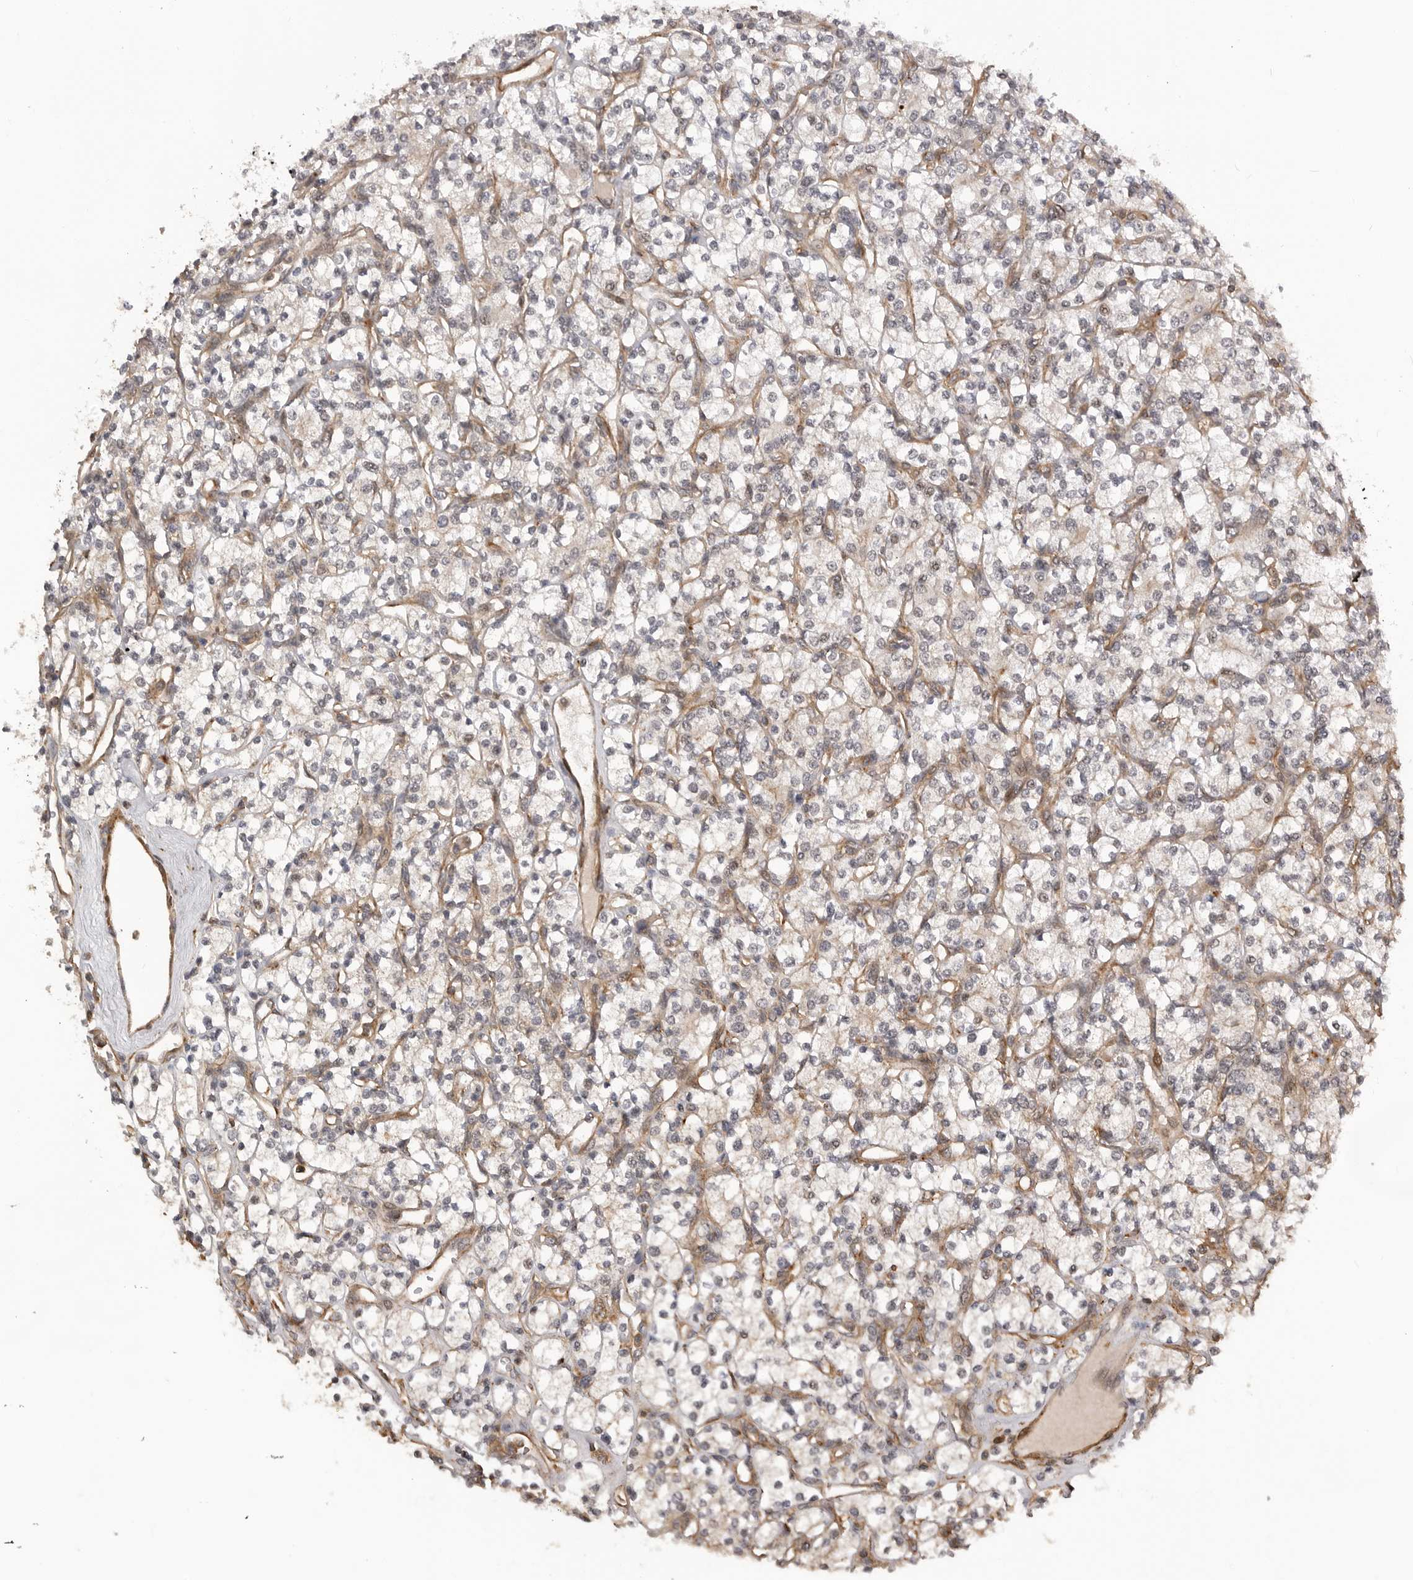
{"staining": {"intensity": "negative", "quantity": "none", "location": "none"}, "tissue": "renal cancer", "cell_type": "Tumor cells", "image_type": "cancer", "snomed": [{"axis": "morphology", "description": "Adenocarcinoma, NOS"}, {"axis": "topography", "description": "Kidney"}], "caption": "An immunohistochemistry (IHC) micrograph of adenocarcinoma (renal) is shown. There is no staining in tumor cells of adenocarcinoma (renal).", "gene": "TRIM56", "patient": {"sex": "male", "age": 77}}